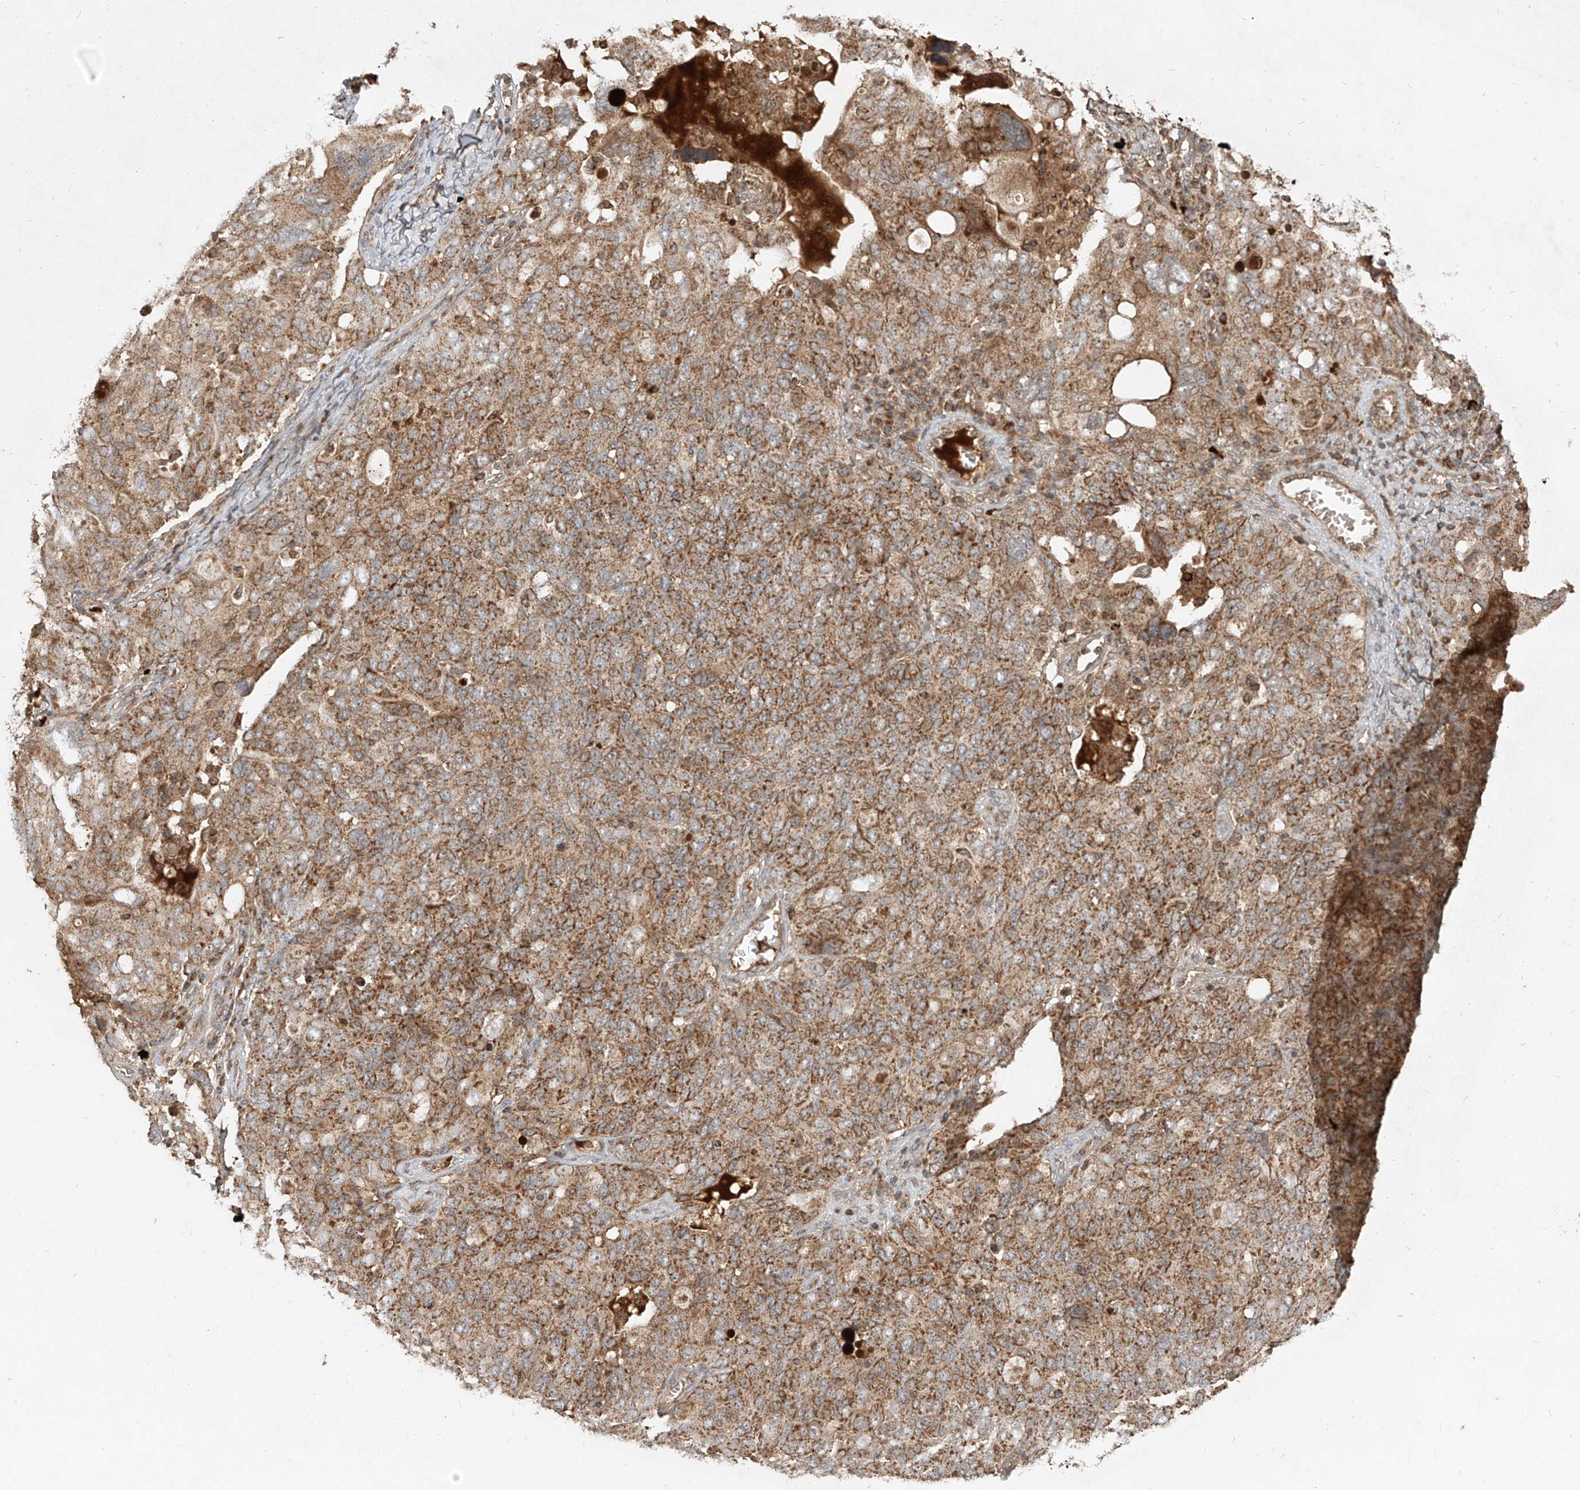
{"staining": {"intensity": "moderate", "quantity": ">75%", "location": "cytoplasmic/membranous"}, "tissue": "ovarian cancer", "cell_type": "Tumor cells", "image_type": "cancer", "snomed": [{"axis": "morphology", "description": "Carcinoma, endometroid"}, {"axis": "topography", "description": "Ovary"}], "caption": "DAB immunohistochemical staining of ovarian cancer (endometroid carcinoma) reveals moderate cytoplasmic/membranous protein staining in about >75% of tumor cells. (brown staining indicates protein expression, while blue staining denotes nuclei).", "gene": "AIM2", "patient": {"sex": "female", "age": 62}}